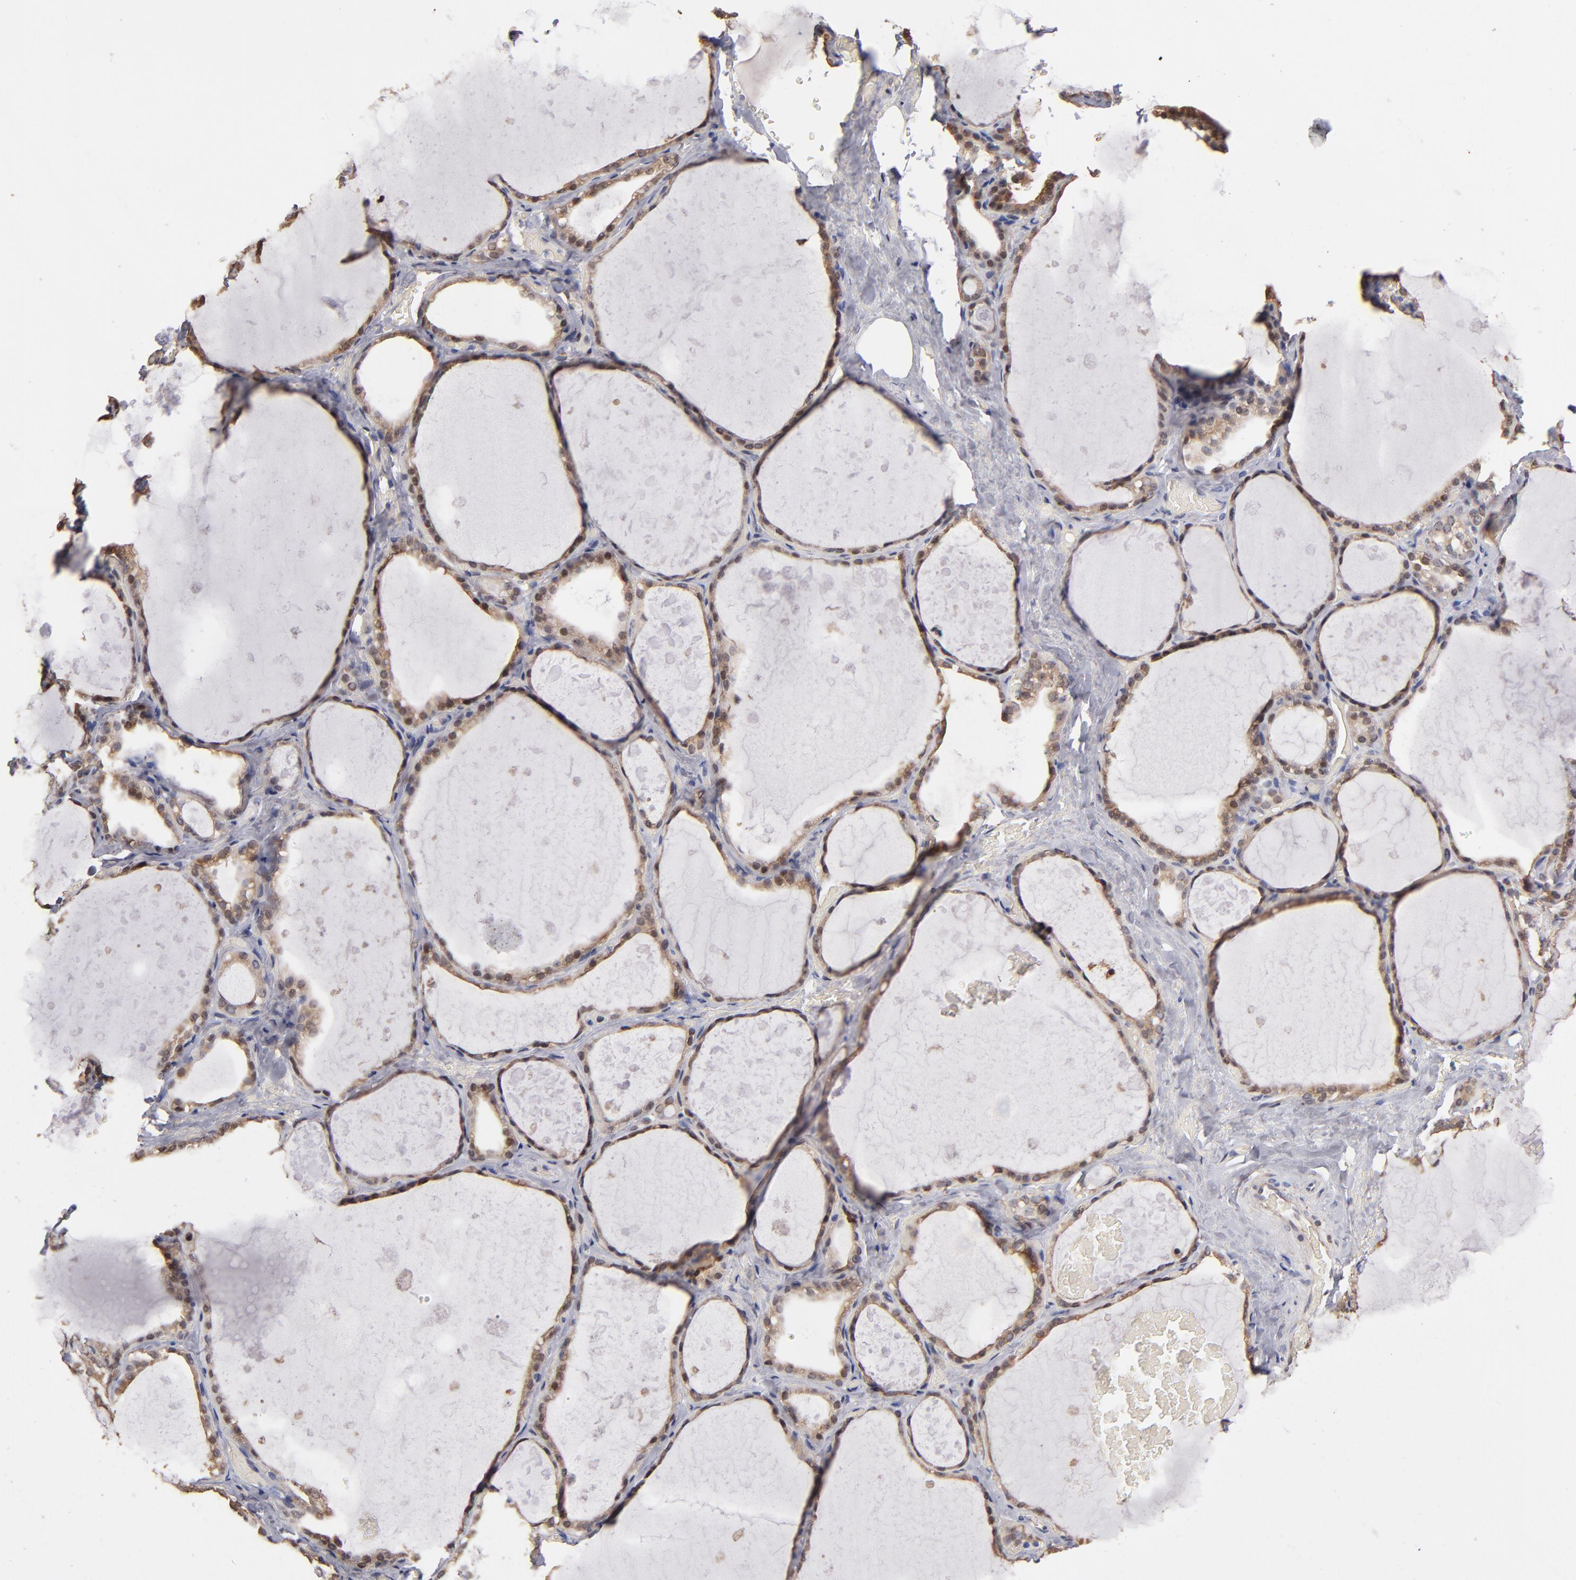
{"staining": {"intensity": "moderate", "quantity": ">75%", "location": "cytoplasmic/membranous"}, "tissue": "thyroid gland", "cell_type": "Glandular cells", "image_type": "normal", "snomed": [{"axis": "morphology", "description": "Normal tissue, NOS"}, {"axis": "topography", "description": "Thyroid gland"}], "caption": "A photomicrograph showing moderate cytoplasmic/membranous staining in approximately >75% of glandular cells in benign thyroid gland, as visualized by brown immunohistochemical staining.", "gene": "PGRMC1", "patient": {"sex": "male", "age": 61}}